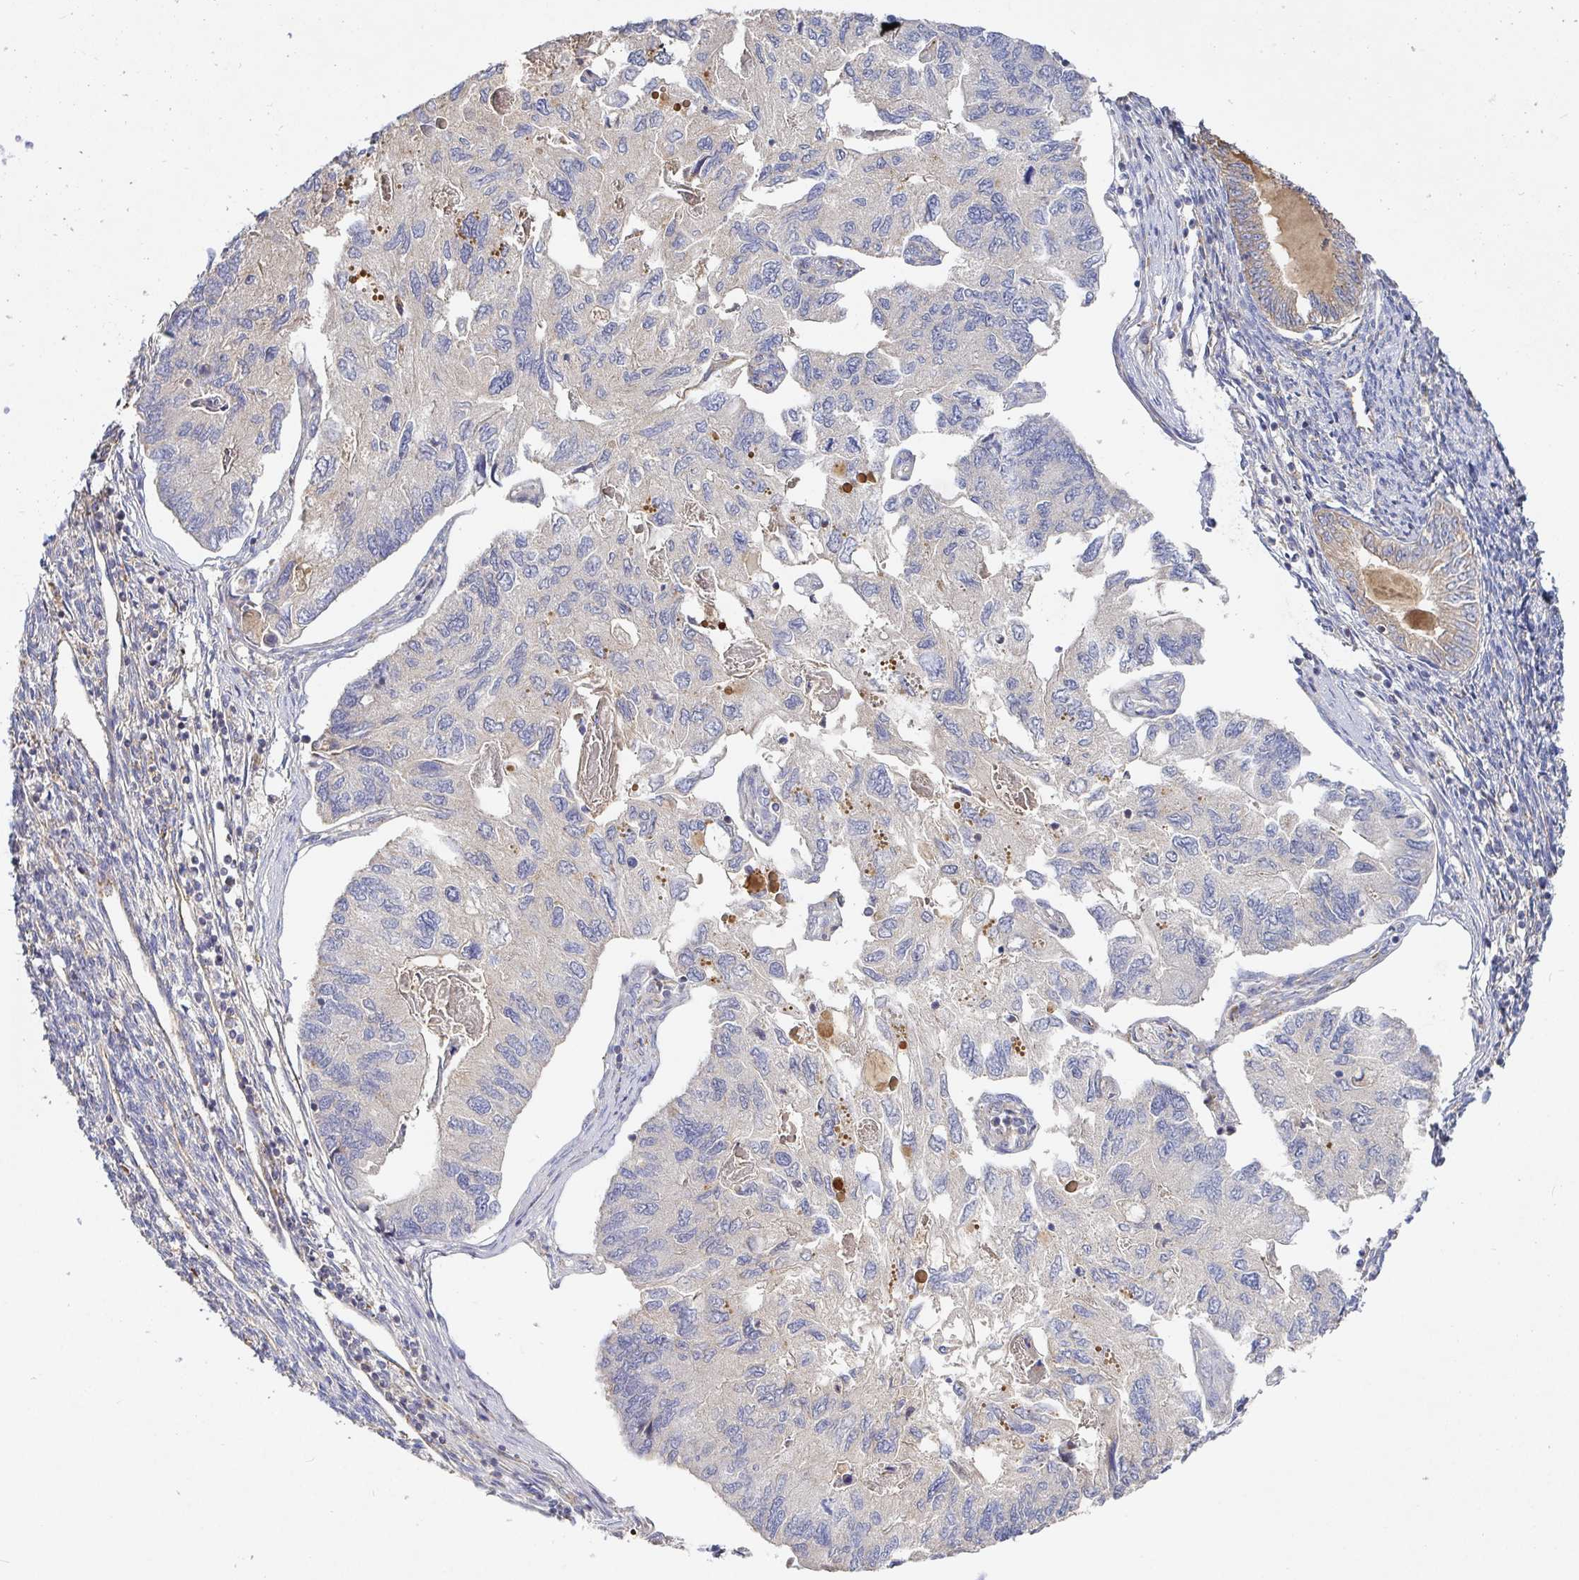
{"staining": {"intensity": "weak", "quantity": "<25%", "location": "cytoplasmic/membranous"}, "tissue": "endometrial cancer", "cell_type": "Tumor cells", "image_type": "cancer", "snomed": [{"axis": "morphology", "description": "Carcinoma, NOS"}, {"axis": "topography", "description": "Uterus"}], "caption": "Human carcinoma (endometrial) stained for a protein using IHC reveals no staining in tumor cells.", "gene": "IRAK2", "patient": {"sex": "female", "age": 76}}